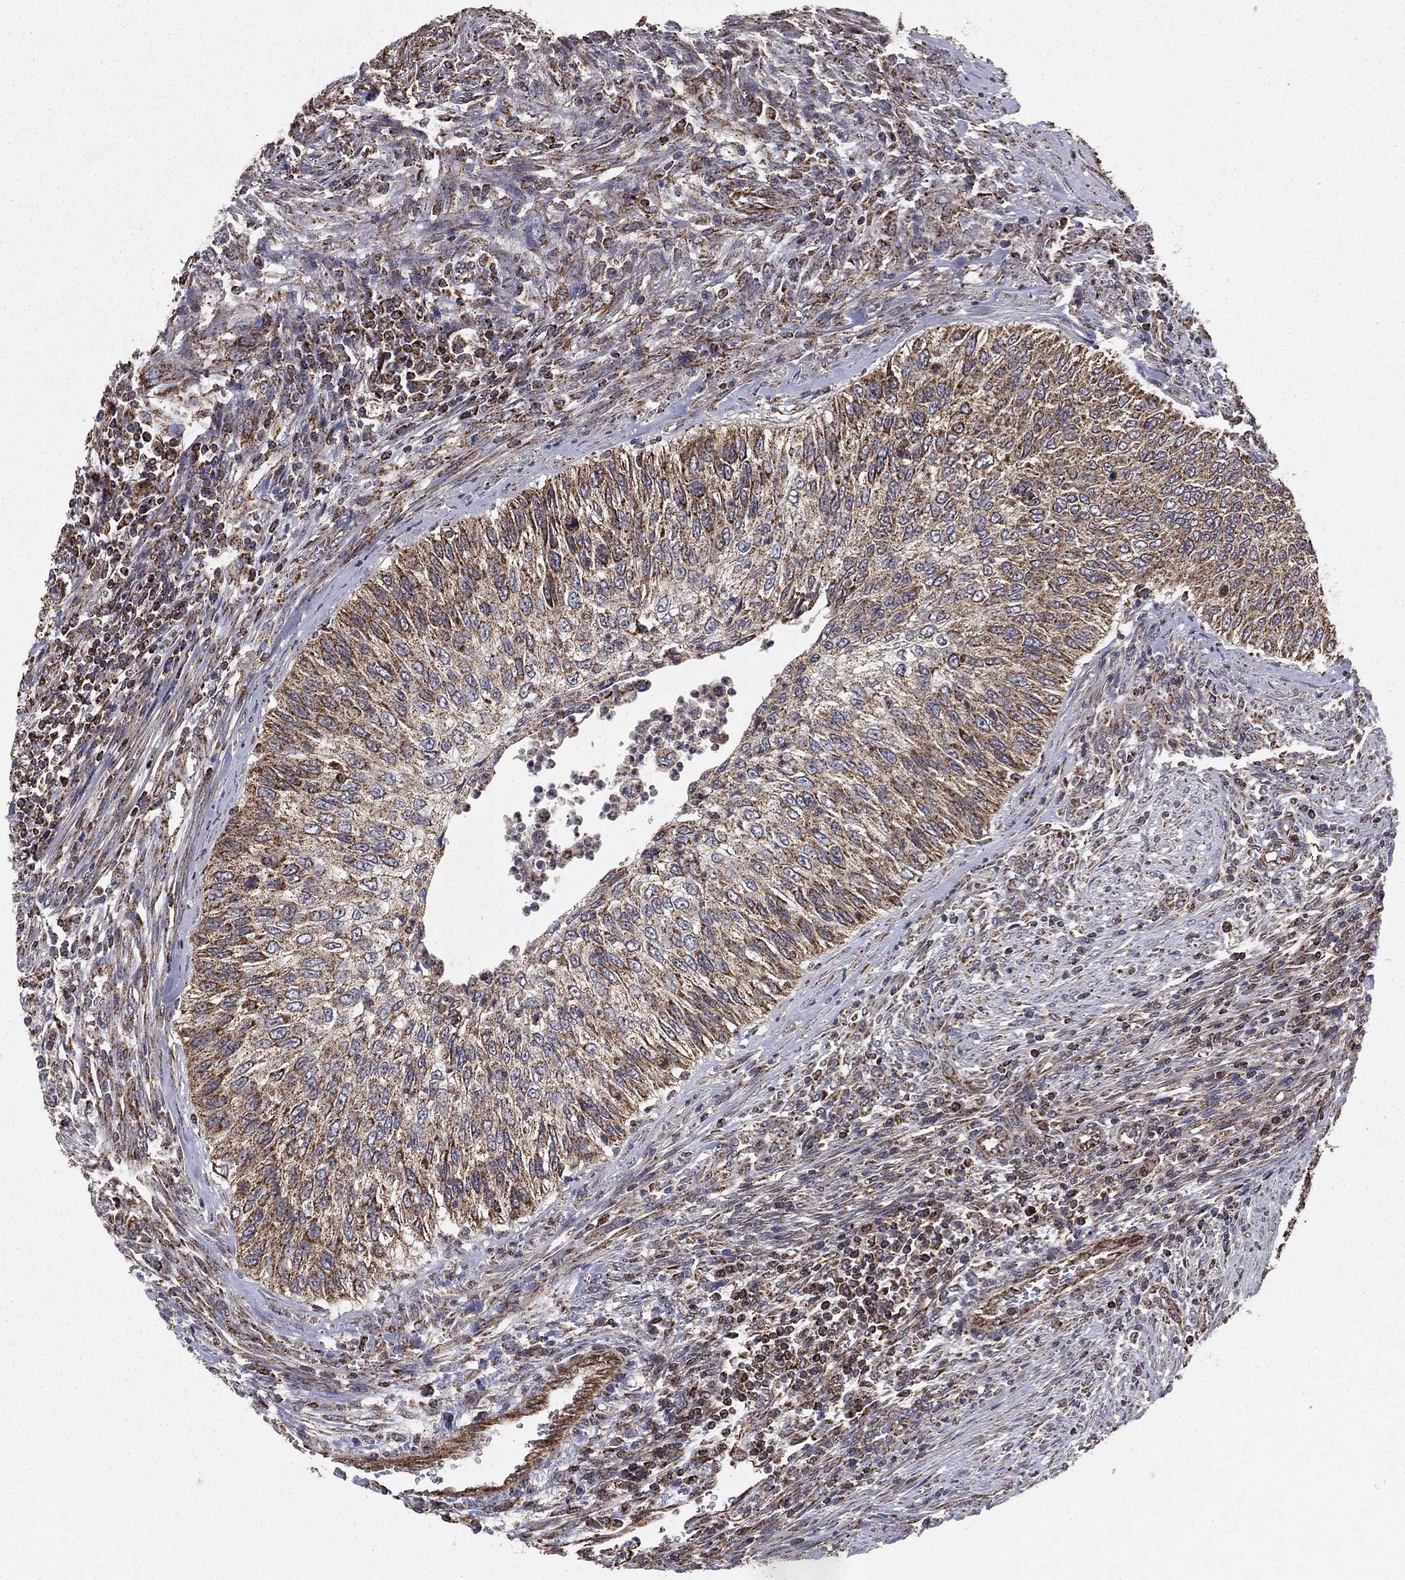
{"staining": {"intensity": "weak", "quantity": ">75%", "location": "cytoplasmic/membranous"}, "tissue": "urothelial cancer", "cell_type": "Tumor cells", "image_type": "cancer", "snomed": [{"axis": "morphology", "description": "Urothelial carcinoma, High grade"}, {"axis": "topography", "description": "Urinary bladder"}], "caption": "High-grade urothelial carcinoma stained with DAB immunohistochemistry reveals low levels of weak cytoplasmic/membranous positivity in approximately >75% of tumor cells.", "gene": "RIGI", "patient": {"sex": "female", "age": 60}}